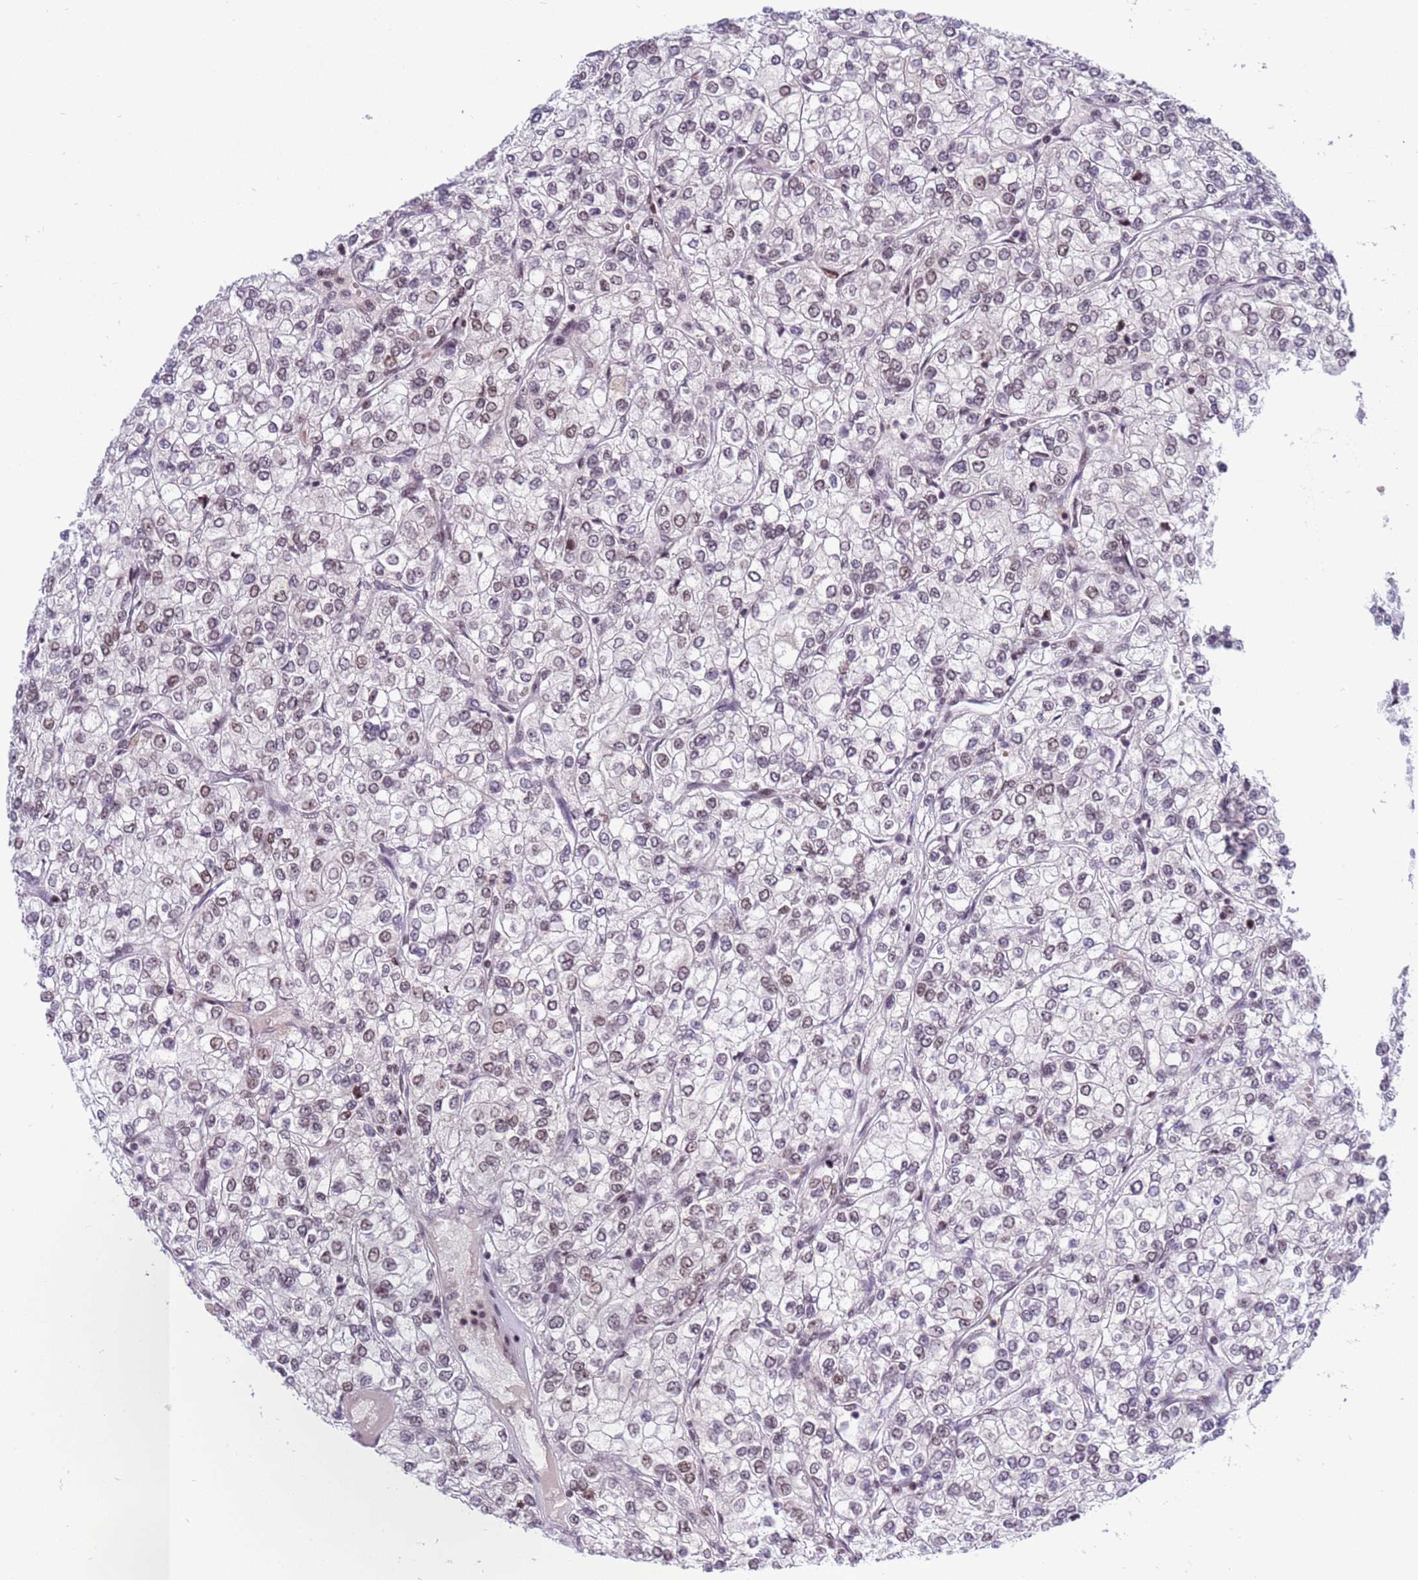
{"staining": {"intensity": "moderate", "quantity": "25%-75%", "location": "nuclear"}, "tissue": "renal cancer", "cell_type": "Tumor cells", "image_type": "cancer", "snomed": [{"axis": "morphology", "description": "Adenocarcinoma, NOS"}, {"axis": "topography", "description": "Kidney"}], "caption": "Adenocarcinoma (renal) tissue exhibits moderate nuclear expression in about 25%-75% of tumor cells (DAB (3,3'-diaminobenzidine) IHC with brightfield microscopy, high magnification).", "gene": "THOC2", "patient": {"sex": "male", "age": 80}}